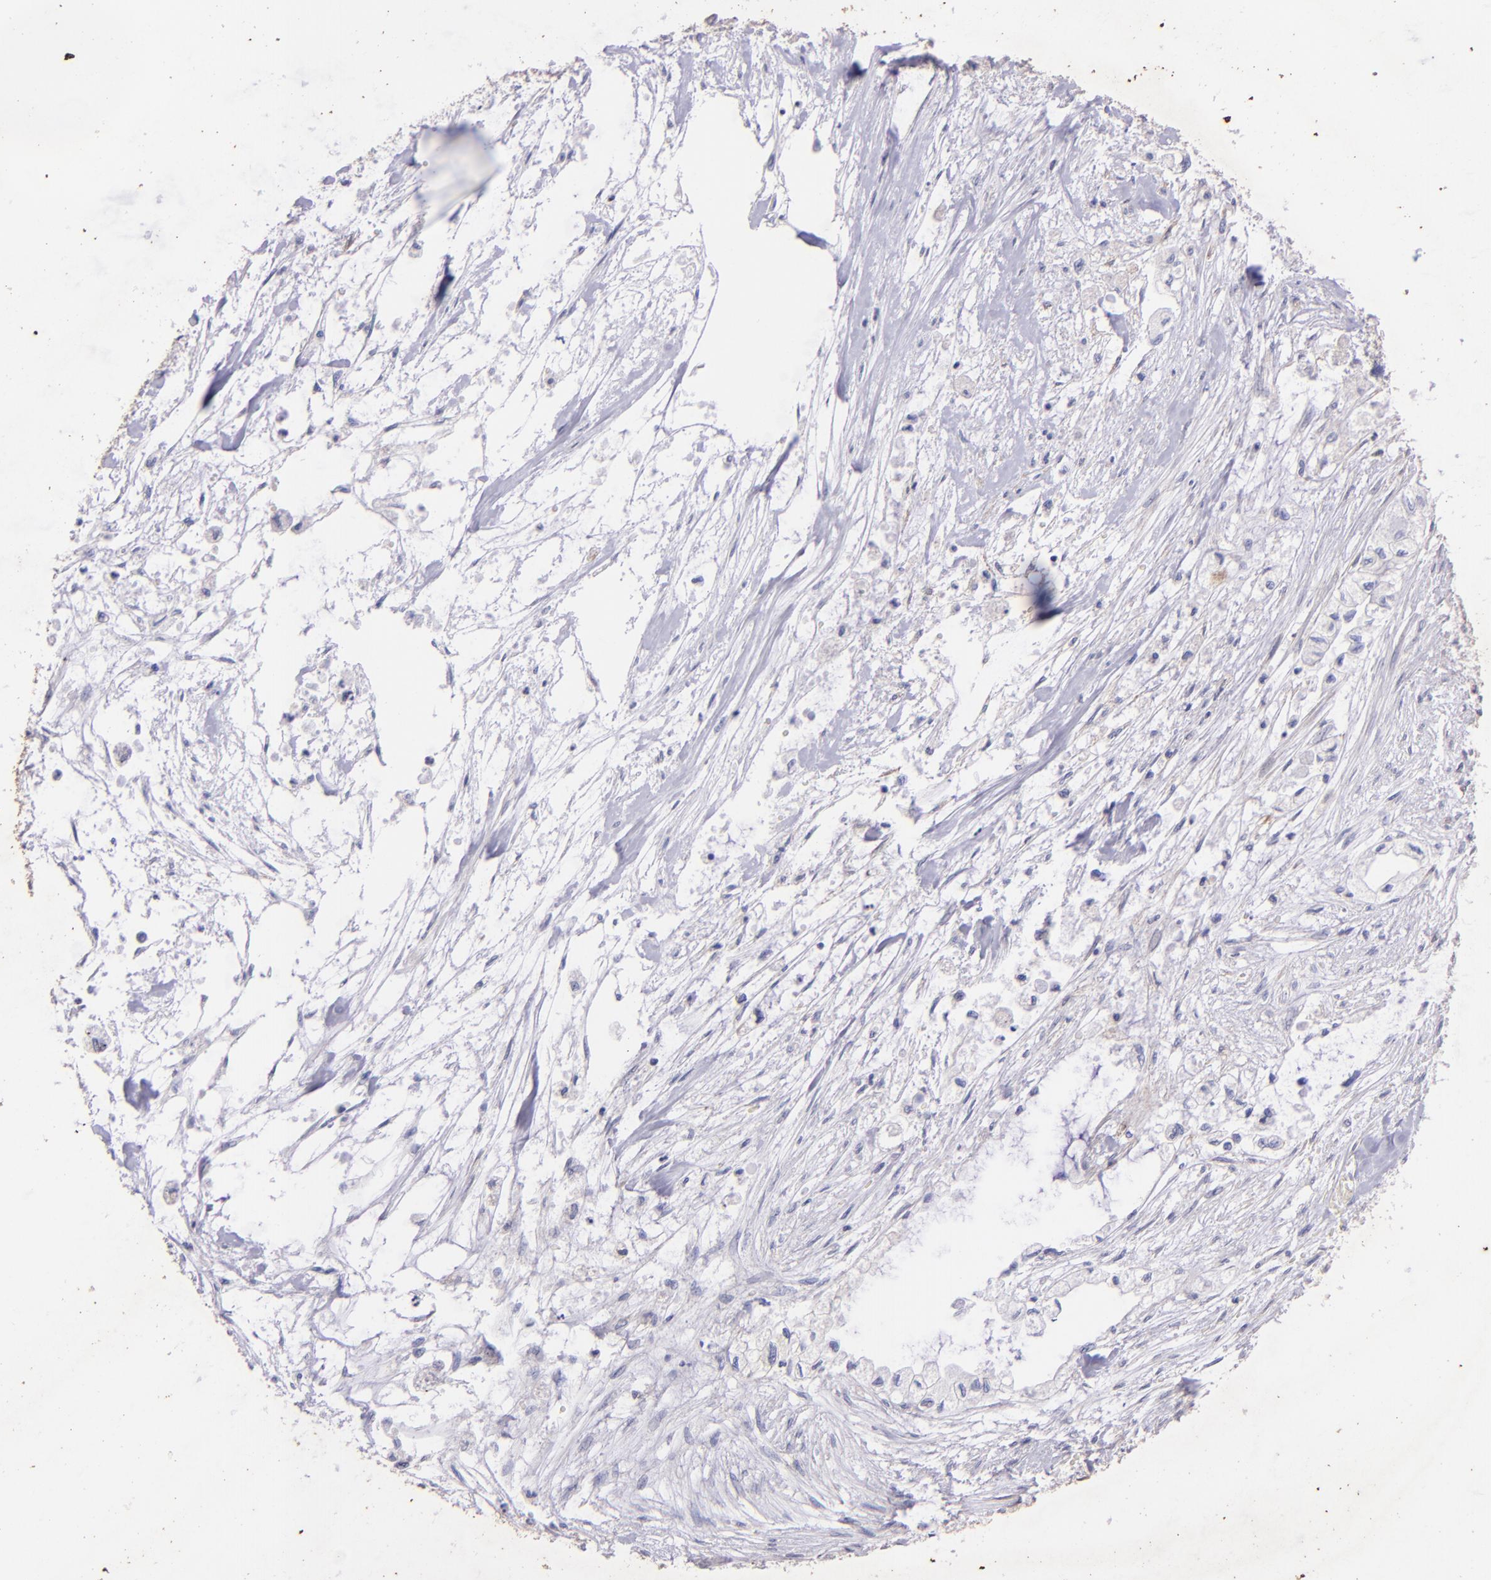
{"staining": {"intensity": "weak", "quantity": "<25%", "location": "cytoplasmic/membranous"}, "tissue": "pancreatic cancer", "cell_type": "Tumor cells", "image_type": "cancer", "snomed": [{"axis": "morphology", "description": "Adenocarcinoma, NOS"}, {"axis": "topography", "description": "Pancreas"}], "caption": "Micrograph shows no significant protein positivity in tumor cells of pancreatic adenocarcinoma. (Stains: DAB (3,3'-diaminobenzidine) immunohistochemistry with hematoxylin counter stain, Microscopy: brightfield microscopy at high magnification).", "gene": "RET", "patient": {"sex": "male", "age": 79}}